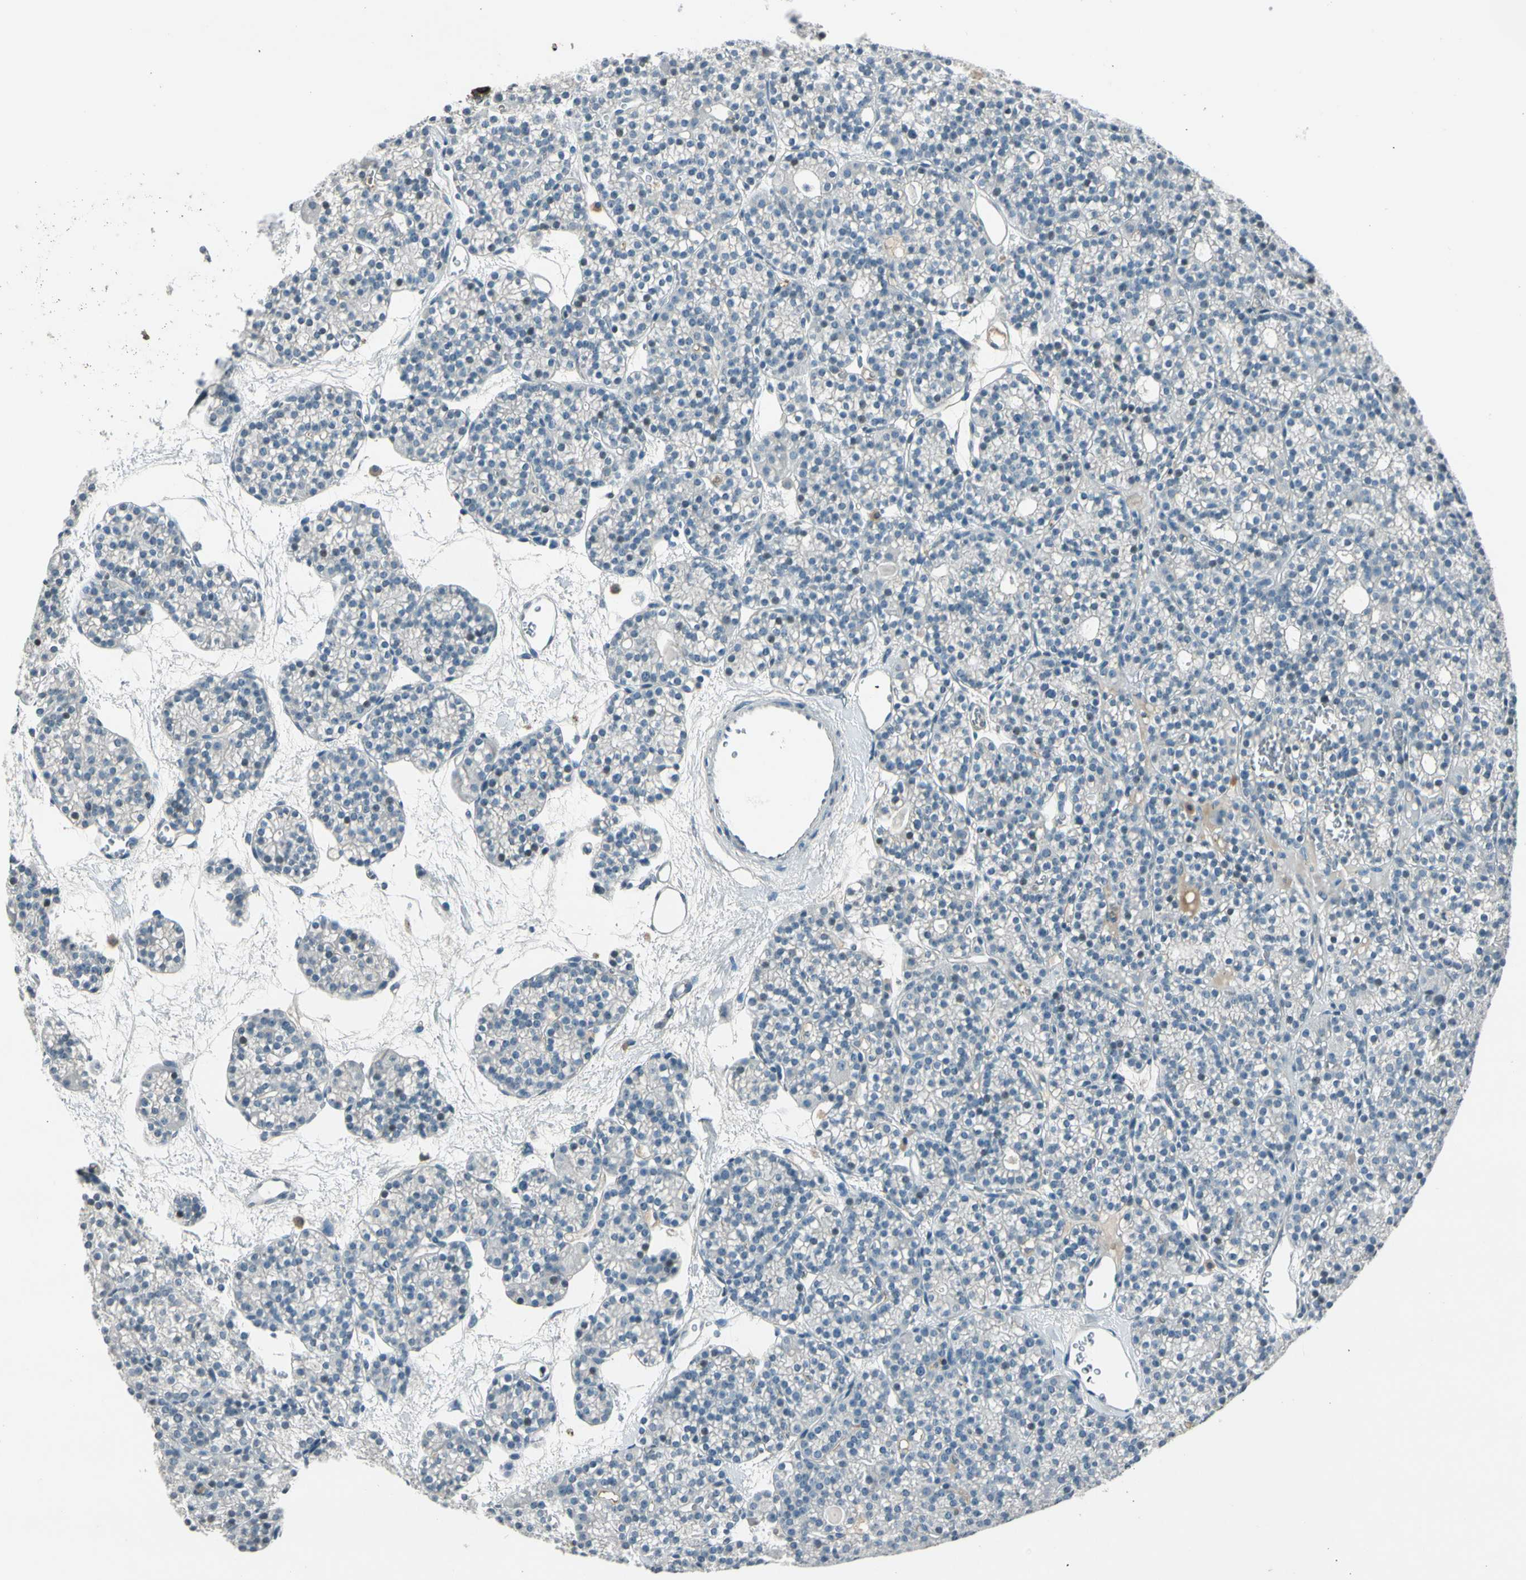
{"staining": {"intensity": "negative", "quantity": "none", "location": "none"}, "tissue": "parathyroid gland", "cell_type": "Glandular cells", "image_type": "normal", "snomed": [{"axis": "morphology", "description": "Normal tissue, NOS"}, {"axis": "topography", "description": "Parathyroid gland"}], "caption": "A photomicrograph of parathyroid gland stained for a protein displays no brown staining in glandular cells.", "gene": "PDPN", "patient": {"sex": "female", "age": 64}}